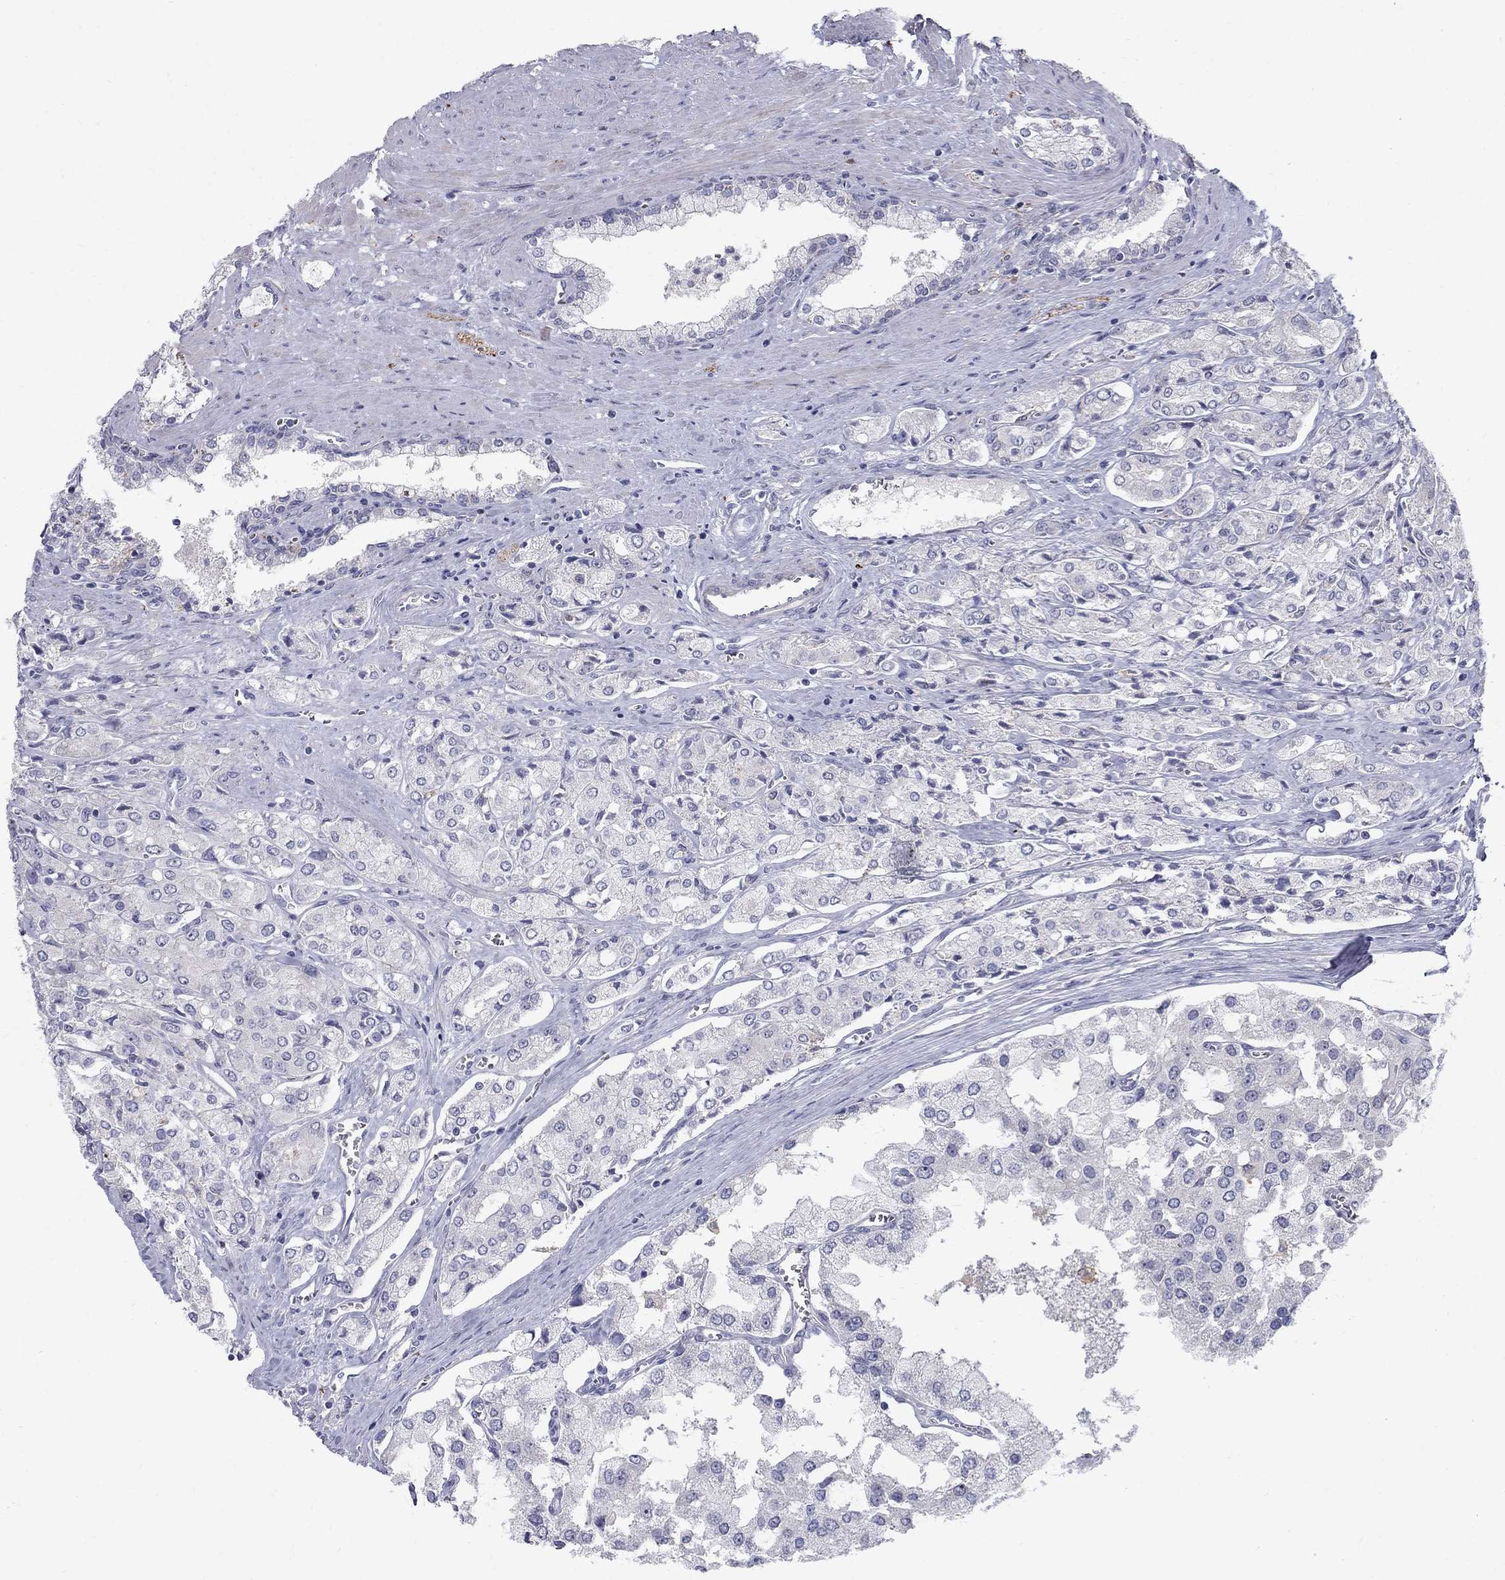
{"staining": {"intensity": "negative", "quantity": "none", "location": "none"}, "tissue": "prostate cancer", "cell_type": "Tumor cells", "image_type": "cancer", "snomed": [{"axis": "morphology", "description": "Adenocarcinoma, NOS"}, {"axis": "topography", "description": "Prostate and seminal vesicle, NOS"}, {"axis": "topography", "description": "Prostate"}], "caption": "Immunohistochemistry of prostate adenocarcinoma reveals no expression in tumor cells.", "gene": "TP53TG5", "patient": {"sex": "male", "age": 67}}